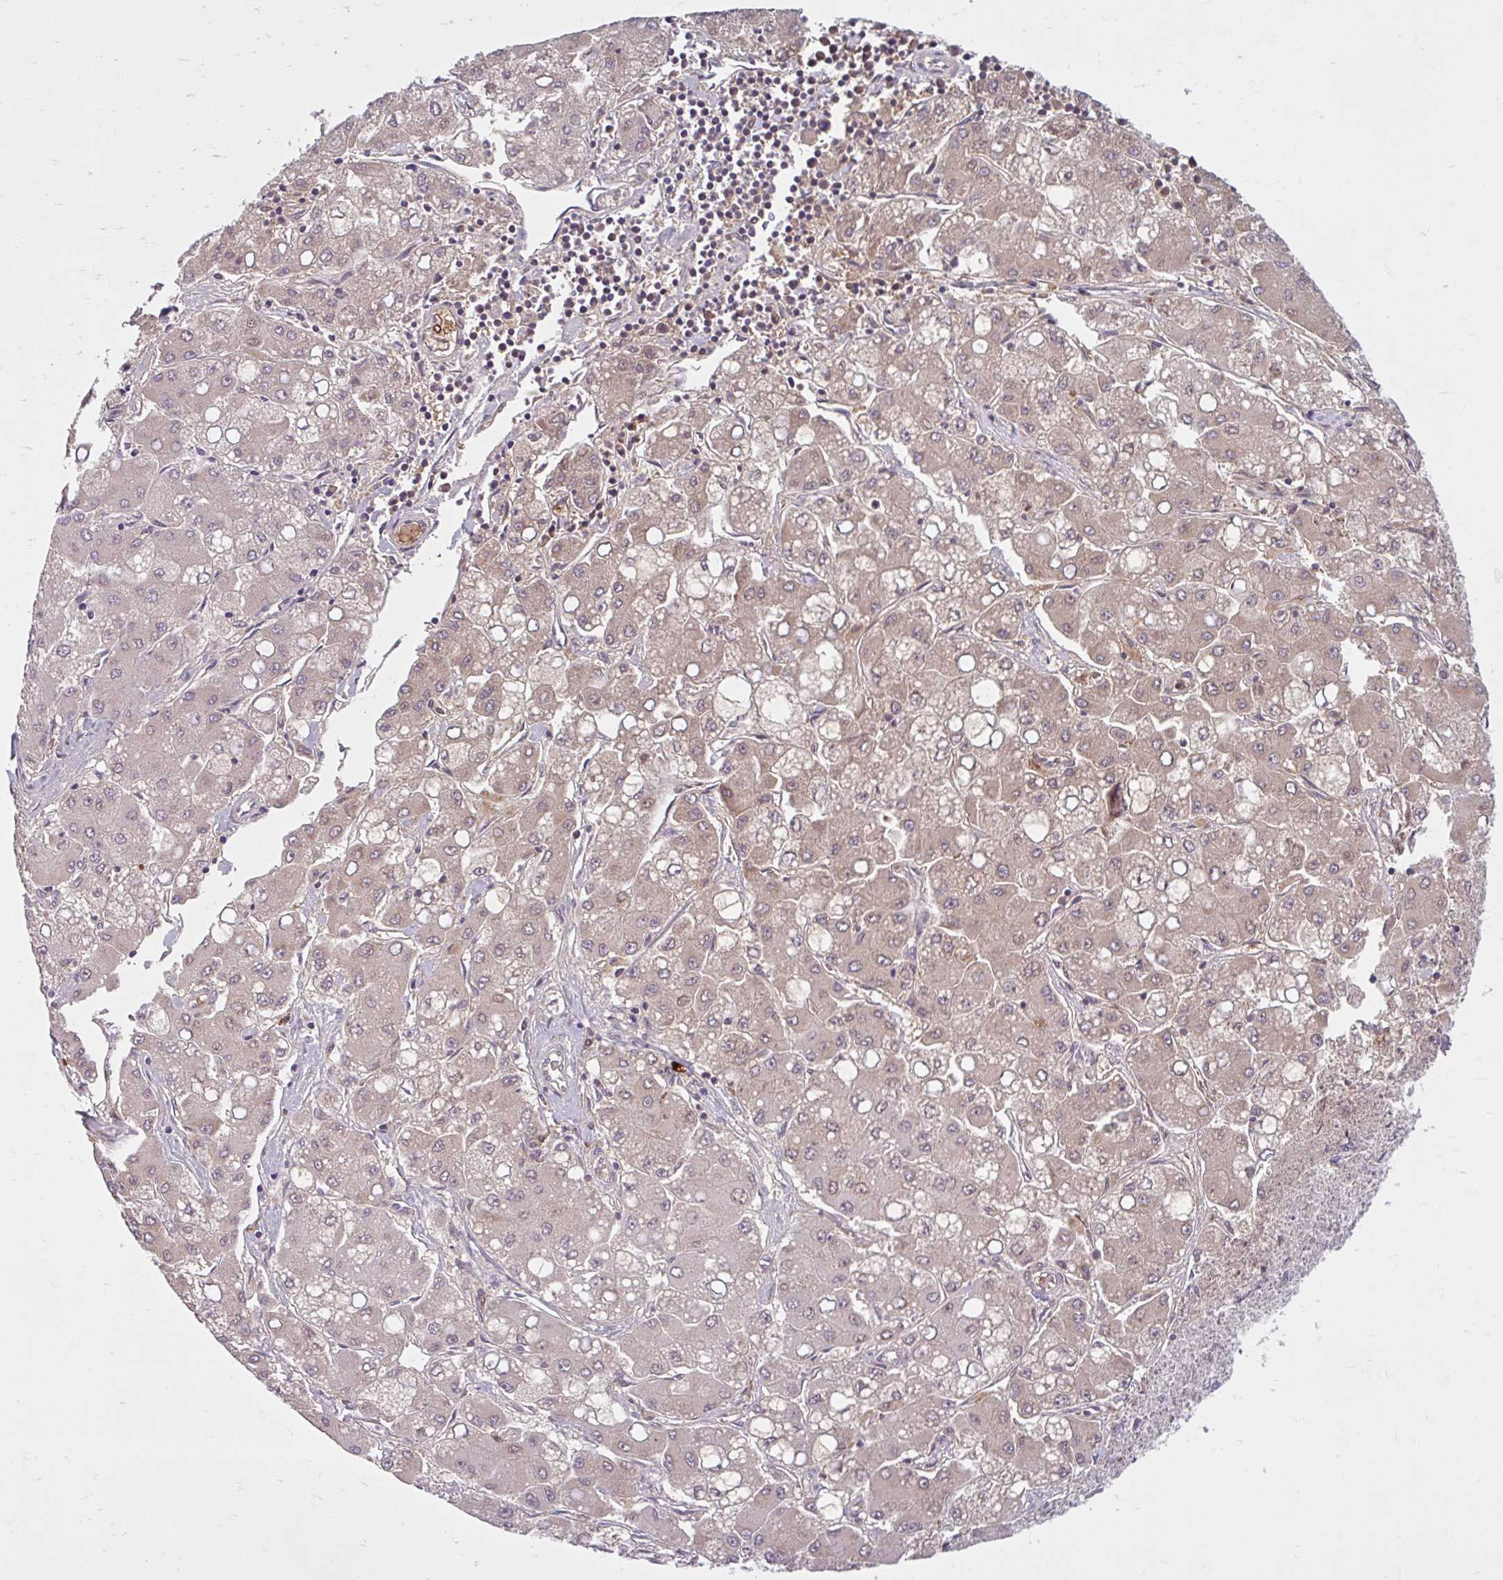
{"staining": {"intensity": "weak", "quantity": "<25%", "location": "cytoplasmic/membranous"}, "tissue": "liver cancer", "cell_type": "Tumor cells", "image_type": "cancer", "snomed": [{"axis": "morphology", "description": "Carcinoma, Hepatocellular, NOS"}, {"axis": "topography", "description": "Liver"}], "caption": "The micrograph shows no staining of tumor cells in liver hepatocellular carcinoma.", "gene": "HMBS", "patient": {"sex": "male", "age": 40}}